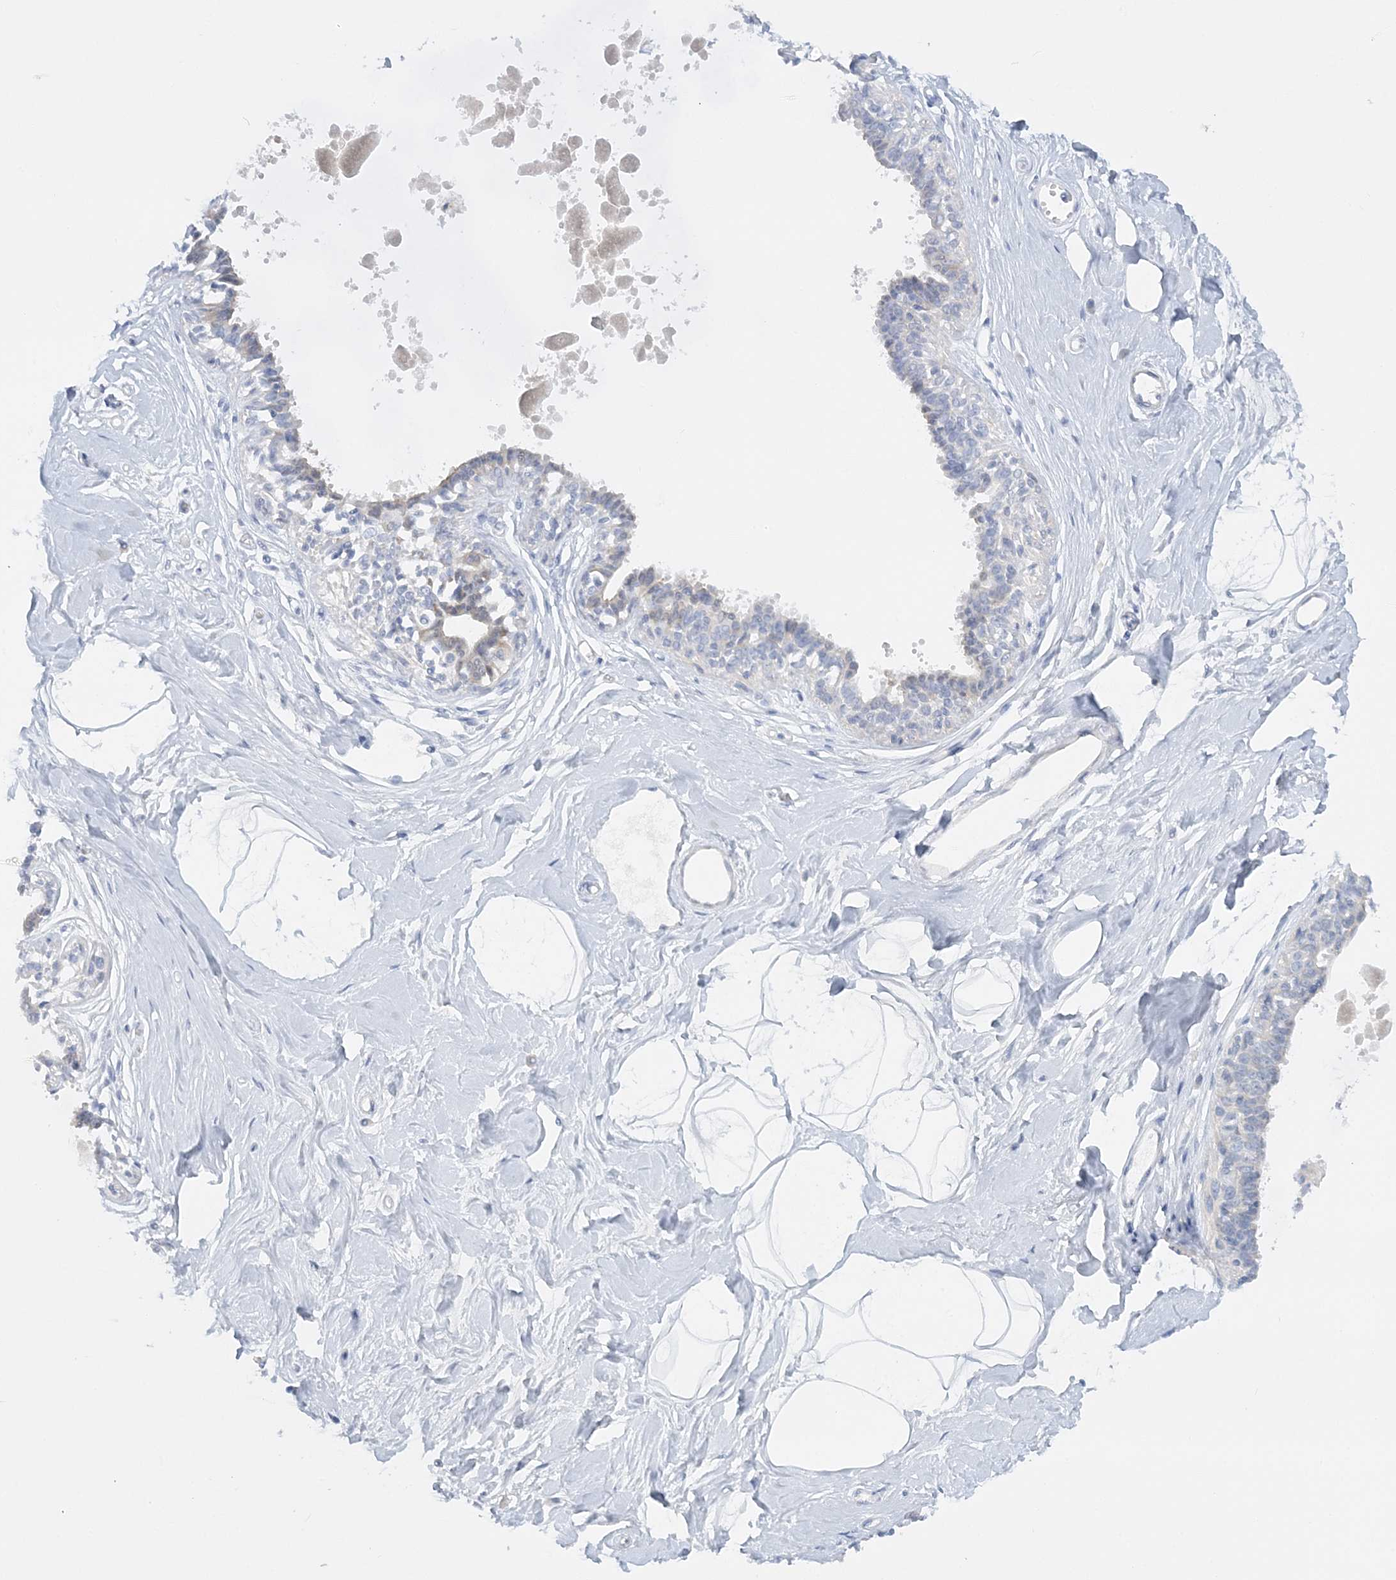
{"staining": {"intensity": "negative", "quantity": "none", "location": "none"}, "tissue": "breast", "cell_type": "Adipocytes", "image_type": "normal", "snomed": [{"axis": "morphology", "description": "Normal tissue, NOS"}, {"axis": "topography", "description": "Breast"}], "caption": "The histopathology image demonstrates no significant staining in adipocytes of breast.", "gene": "ENSG00000288637", "patient": {"sex": "female", "age": 45}}